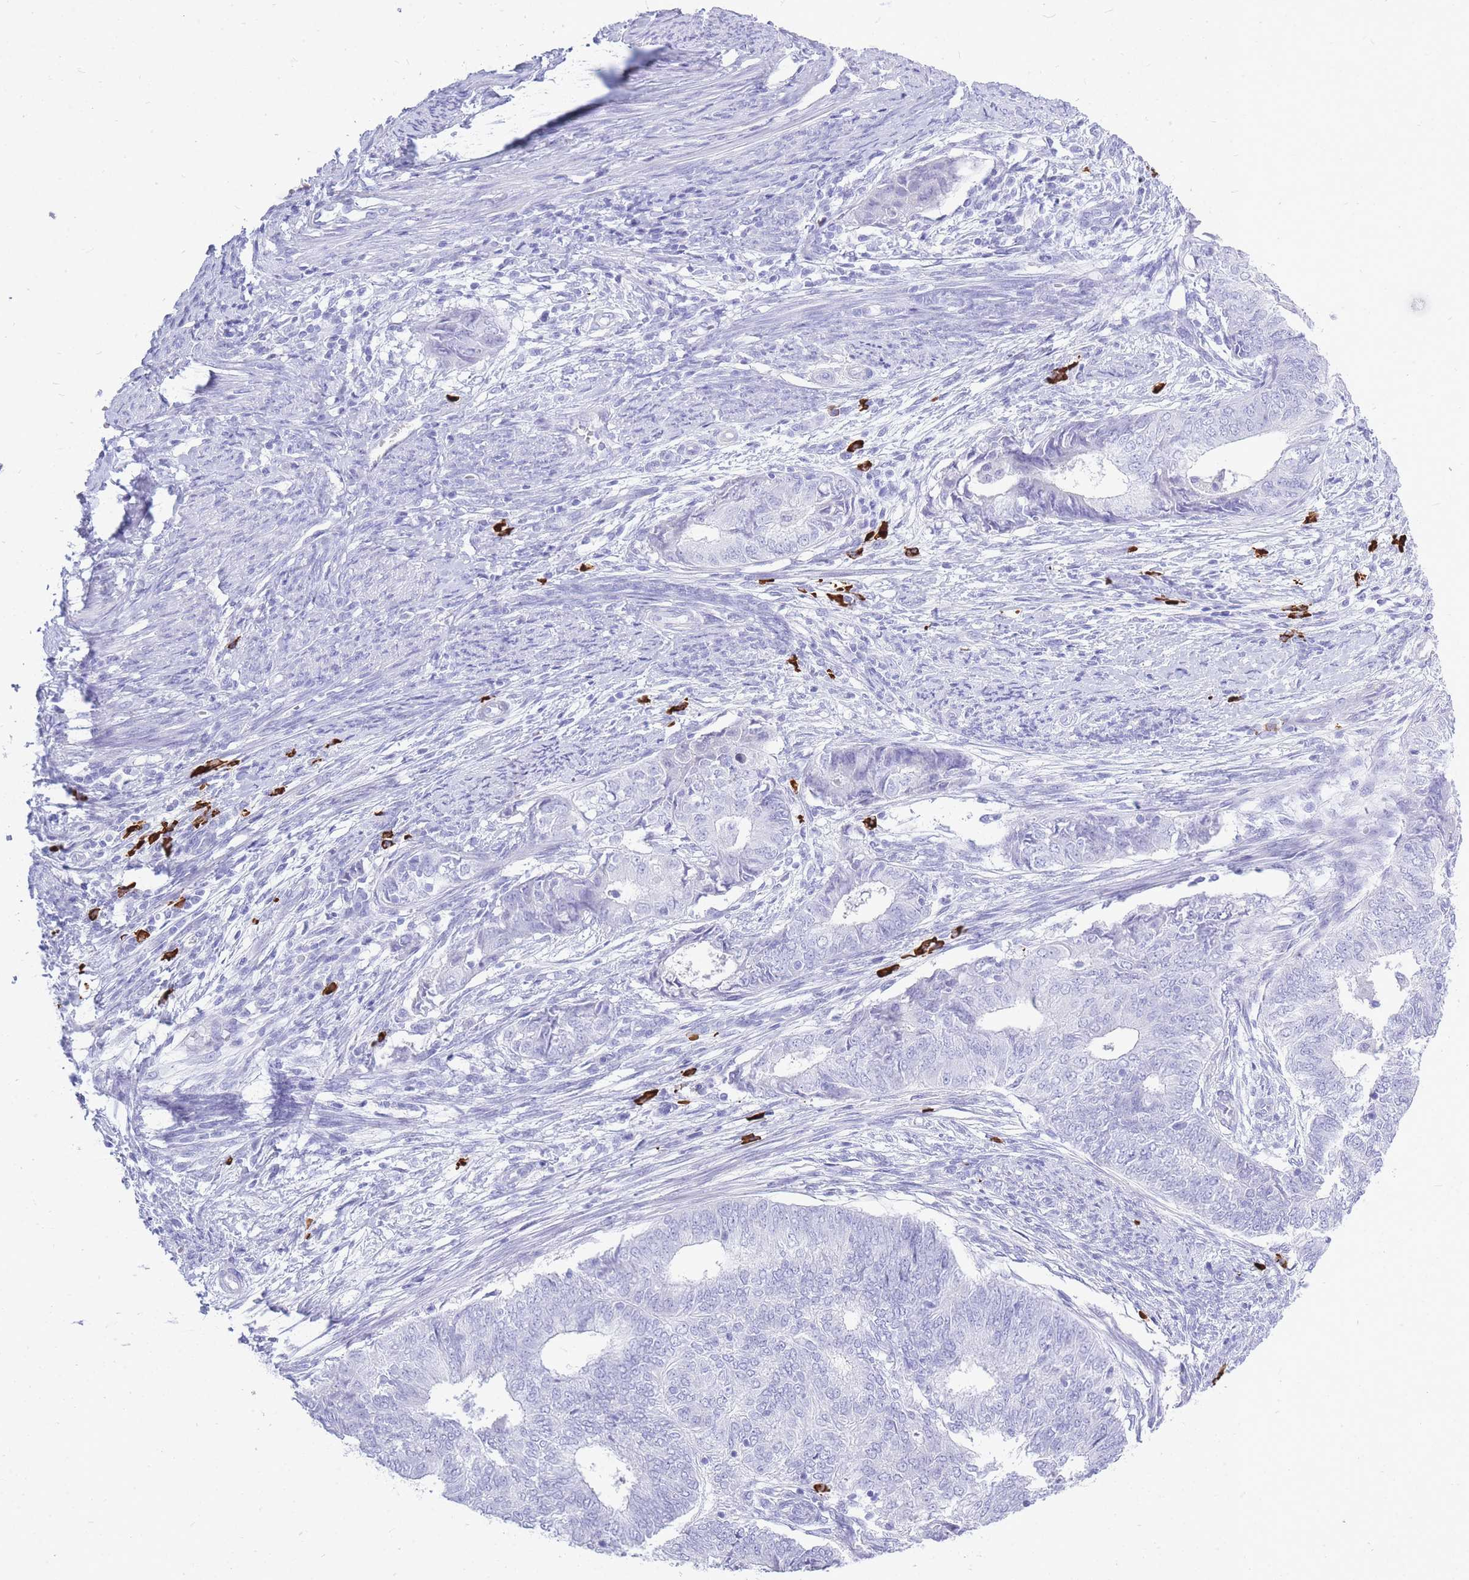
{"staining": {"intensity": "negative", "quantity": "none", "location": "none"}, "tissue": "endometrial cancer", "cell_type": "Tumor cells", "image_type": "cancer", "snomed": [{"axis": "morphology", "description": "Adenocarcinoma, NOS"}, {"axis": "topography", "description": "Endometrium"}], "caption": "Tumor cells show no significant protein staining in endometrial cancer (adenocarcinoma).", "gene": "ZFP62", "patient": {"sex": "female", "age": 62}}